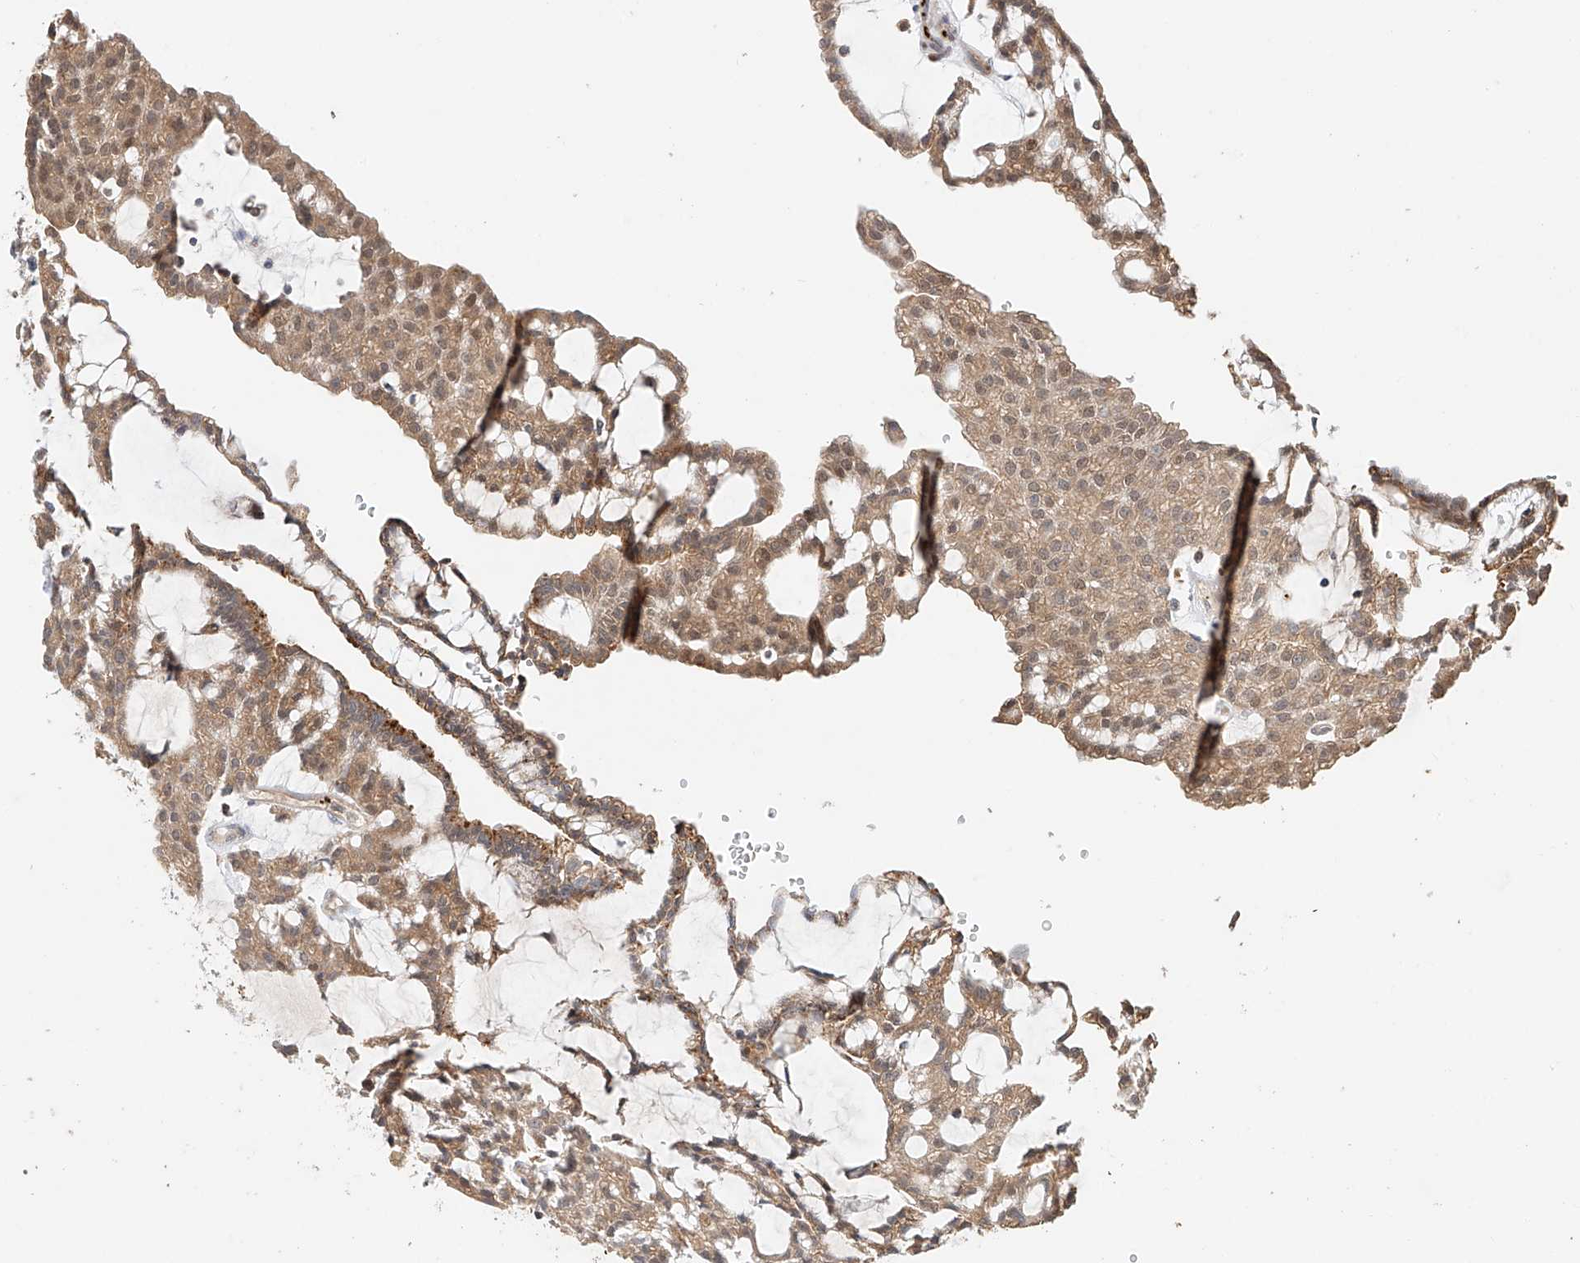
{"staining": {"intensity": "weak", "quantity": ">75%", "location": "cytoplasmic/membranous,nuclear"}, "tissue": "renal cancer", "cell_type": "Tumor cells", "image_type": "cancer", "snomed": [{"axis": "morphology", "description": "Adenocarcinoma, NOS"}, {"axis": "topography", "description": "Kidney"}], "caption": "Protein expression analysis of renal cancer exhibits weak cytoplasmic/membranous and nuclear expression in approximately >75% of tumor cells.", "gene": "ZFHX2", "patient": {"sex": "male", "age": 63}}